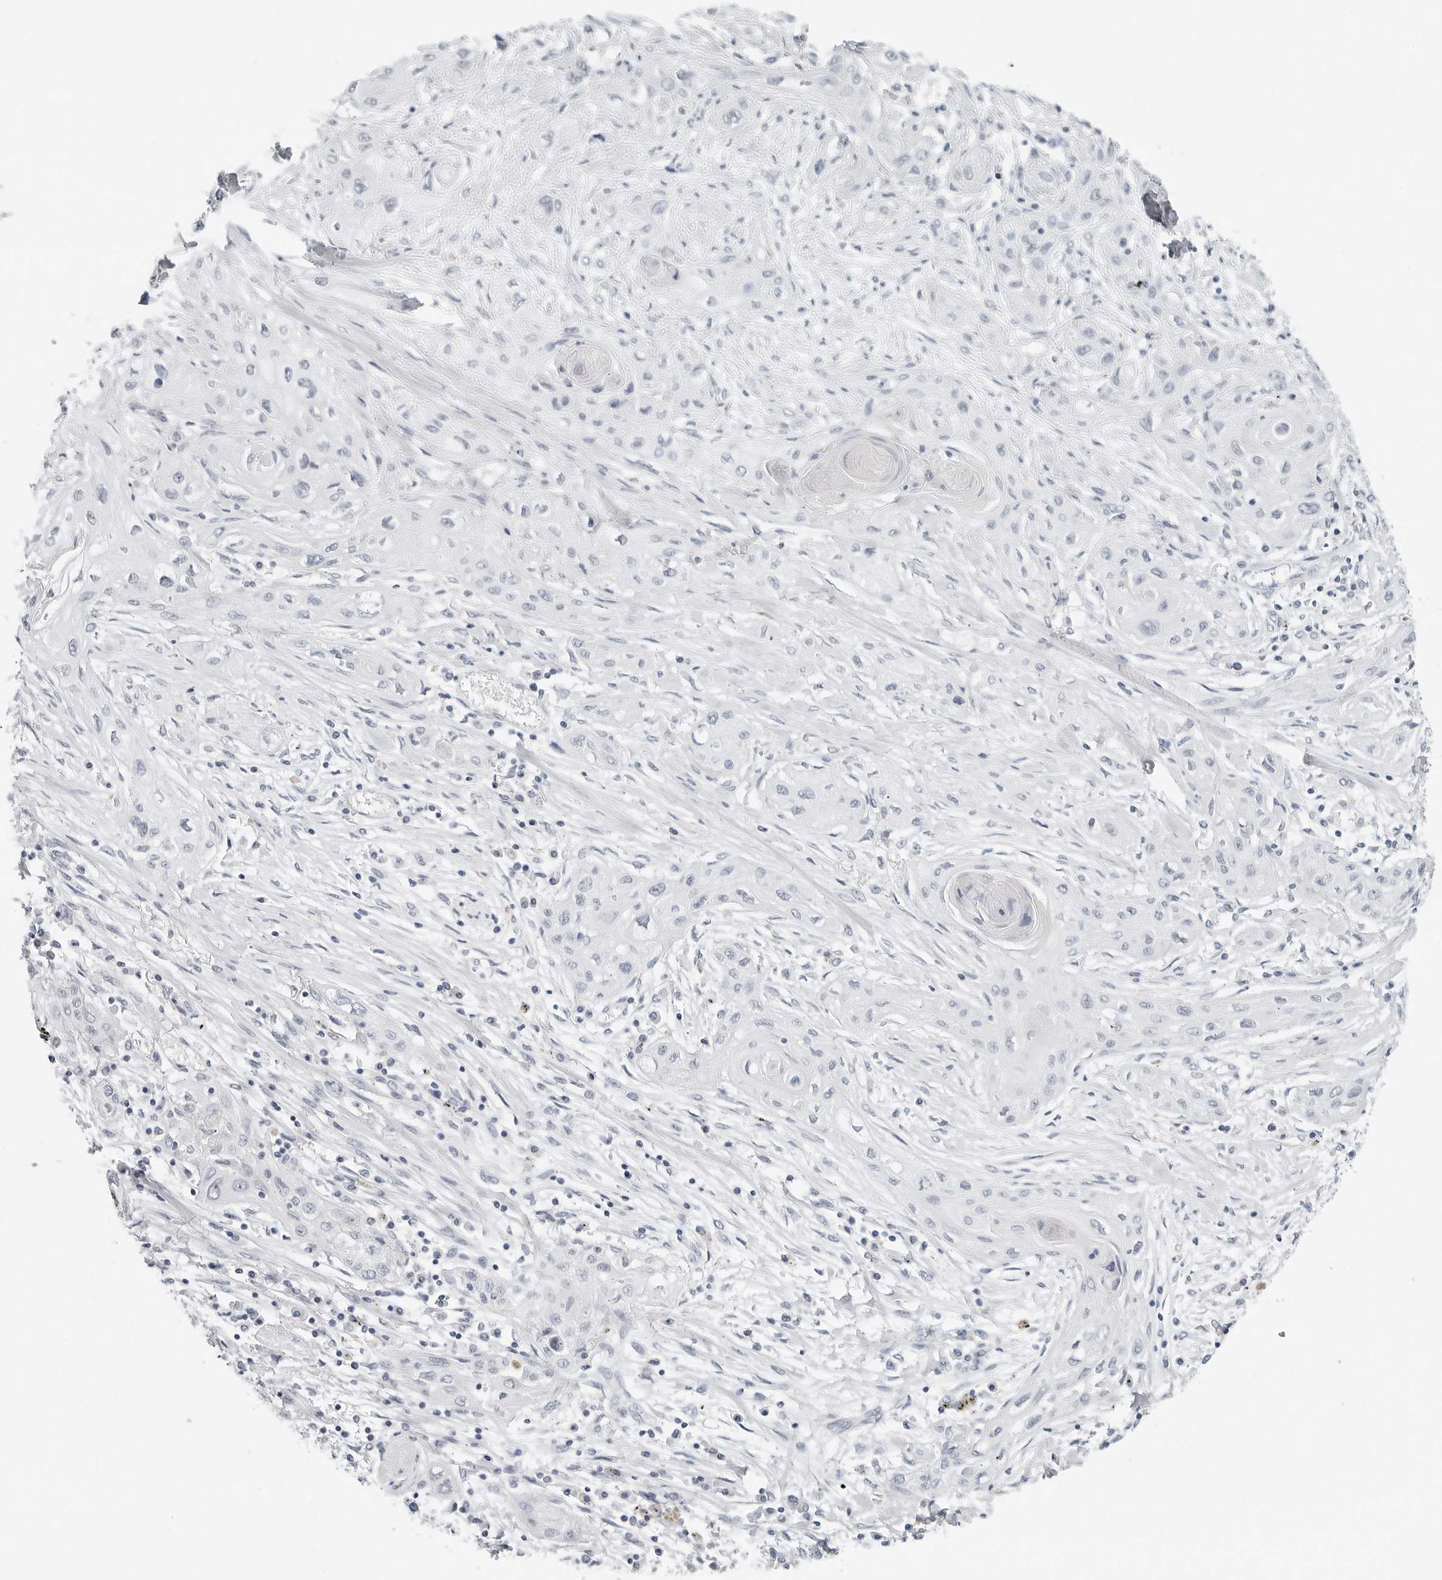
{"staining": {"intensity": "negative", "quantity": "none", "location": "none"}, "tissue": "lung cancer", "cell_type": "Tumor cells", "image_type": "cancer", "snomed": [{"axis": "morphology", "description": "Squamous cell carcinoma, NOS"}, {"axis": "topography", "description": "Lung"}], "caption": "There is no significant staining in tumor cells of lung squamous cell carcinoma.", "gene": "XIRP1", "patient": {"sex": "female", "age": 47}}